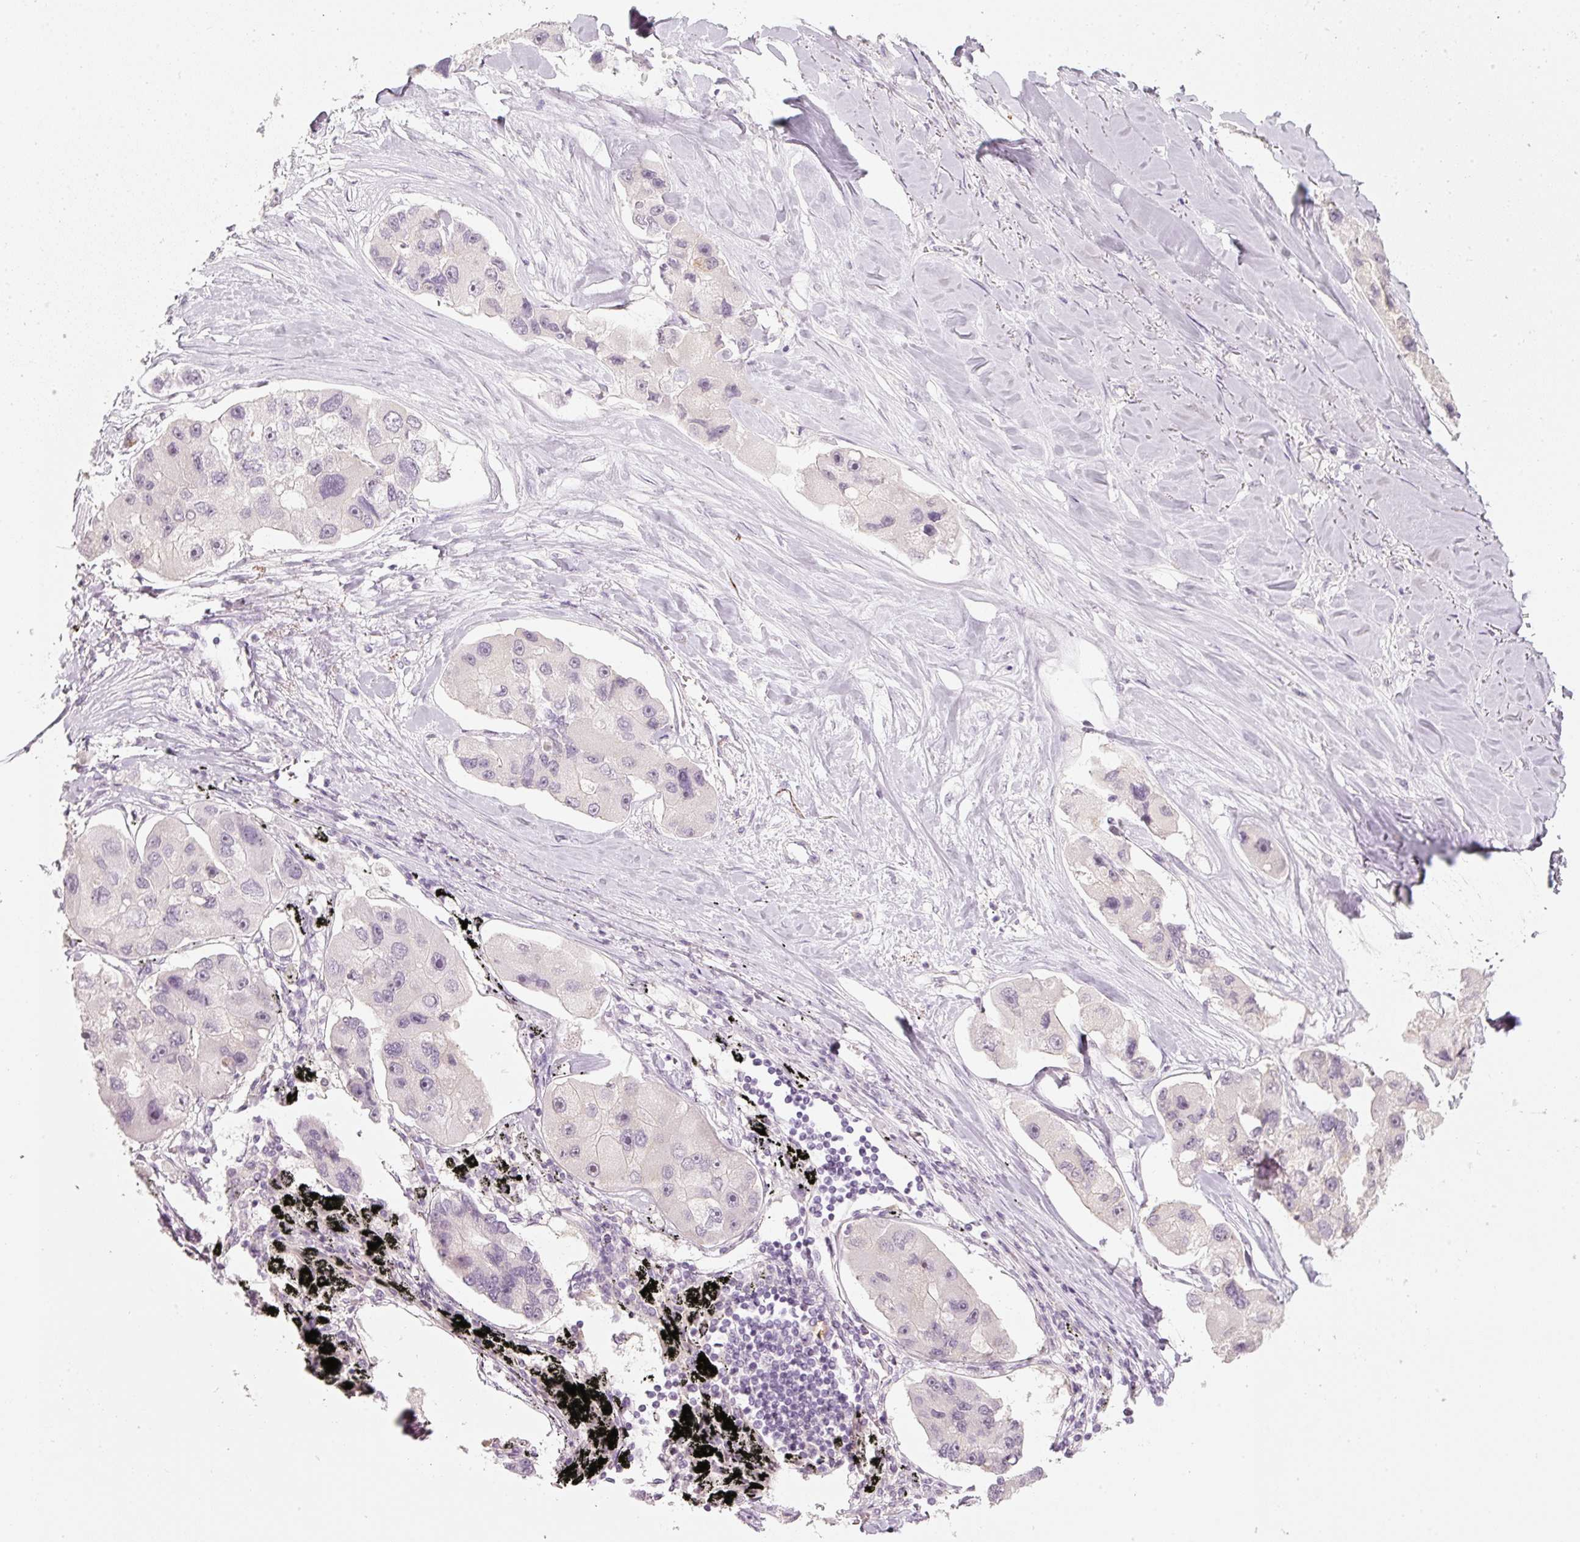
{"staining": {"intensity": "negative", "quantity": "none", "location": "none"}, "tissue": "lung cancer", "cell_type": "Tumor cells", "image_type": "cancer", "snomed": [{"axis": "morphology", "description": "Adenocarcinoma, NOS"}, {"axis": "topography", "description": "Lung"}], "caption": "Immunohistochemistry (IHC) of adenocarcinoma (lung) demonstrates no positivity in tumor cells. Brightfield microscopy of IHC stained with DAB (brown) and hematoxylin (blue), captured at high magnification.", "gene": "STEAP1", "patient": {"sex": "female", "age": 54}}